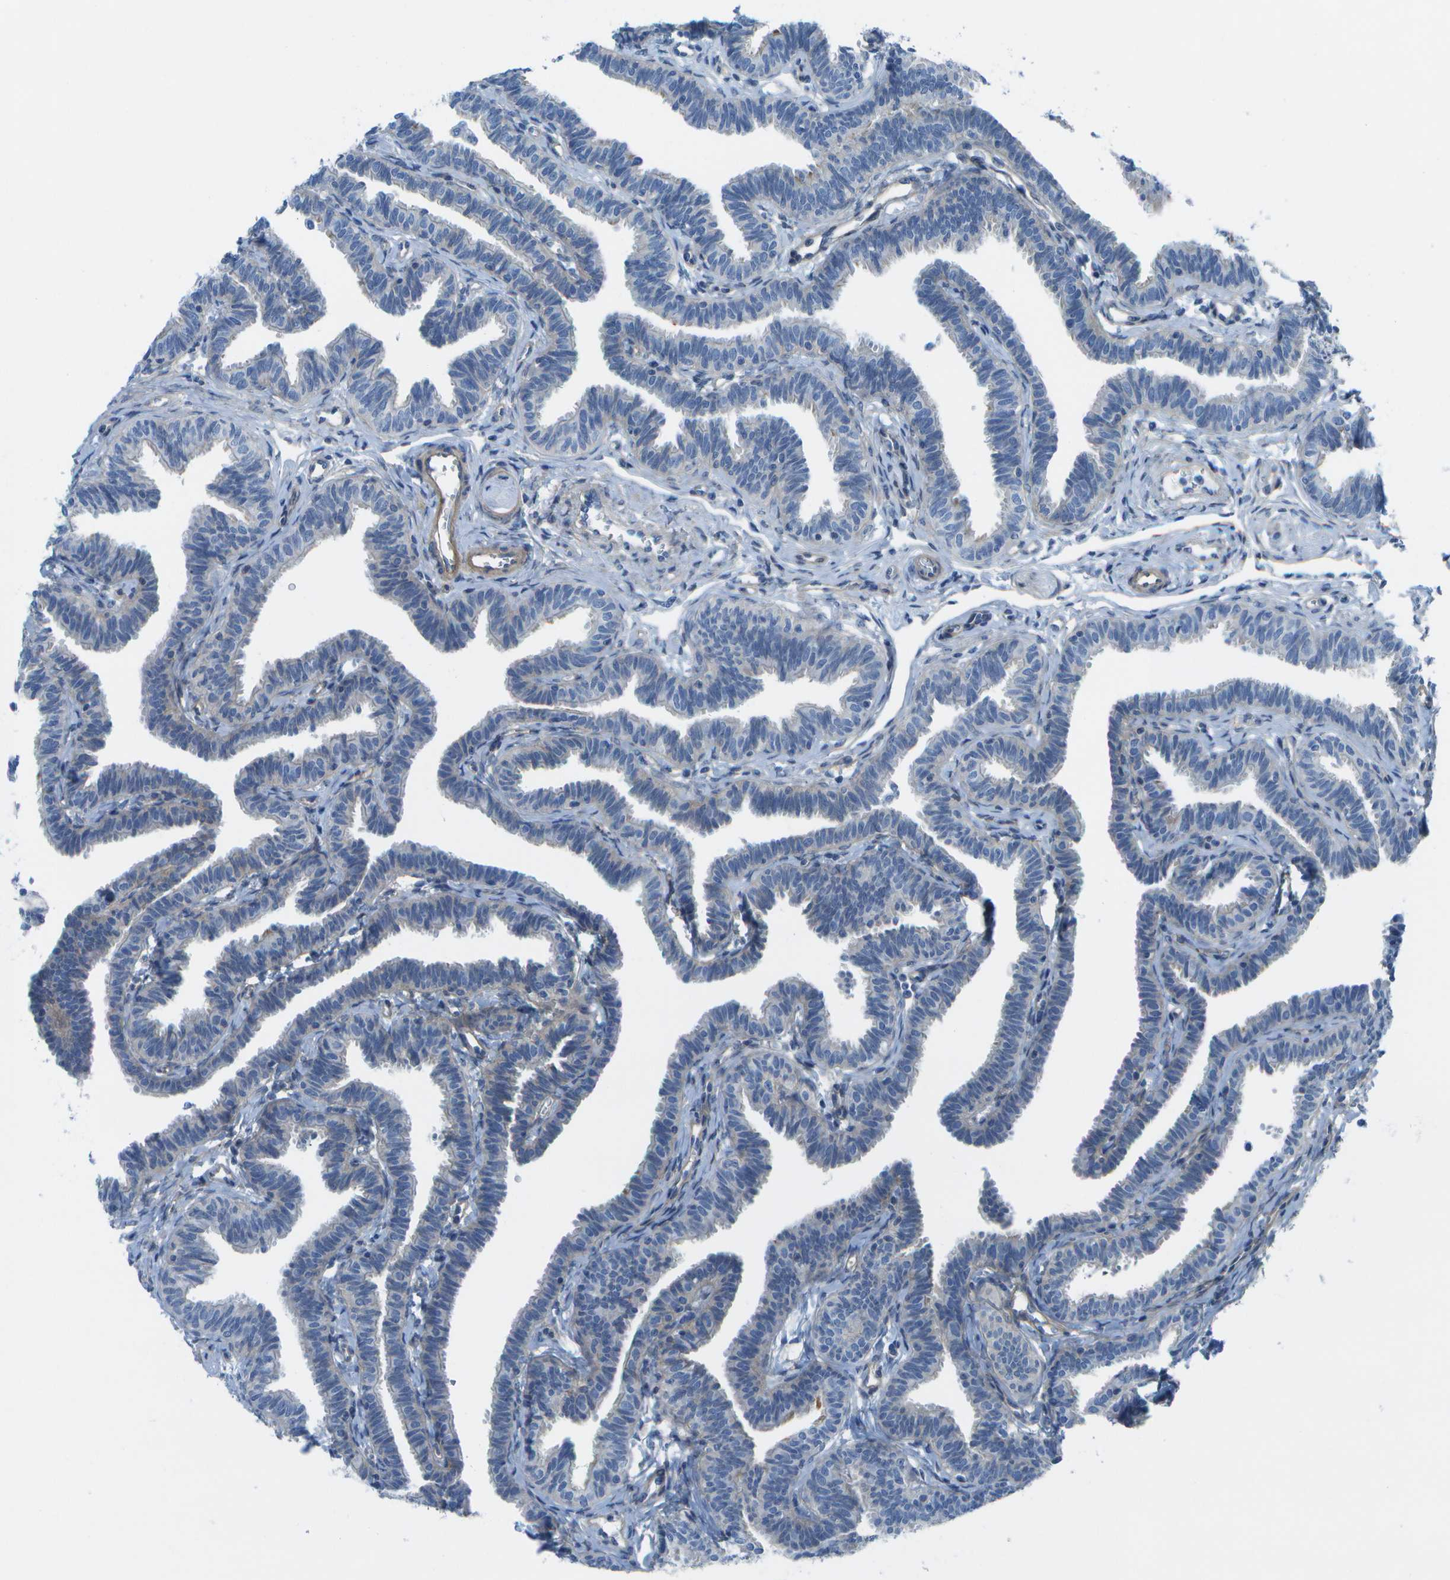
{"staining": {"intensity": "negative", "quantity": "none", "location": "none"}, "tissue": "fallopian tube", "cell_type": "Glandular cells", "image_type": "normal", "snomed": [{"axis": "morphology", "description": "Normal tissue, NOS"}, {"axis": "topography", "description": "Fallopian tube"}, {"axis": "topography", "description": "Ovary"}], "caption": "DAB (3,3'-diaminobenzidine) immunohistochemical staining of benign human fallopian tube demonstrates no significant staining in glandular cells.", "gene": "SORBS3", "patient": {"sex": "female", "age": 23}}